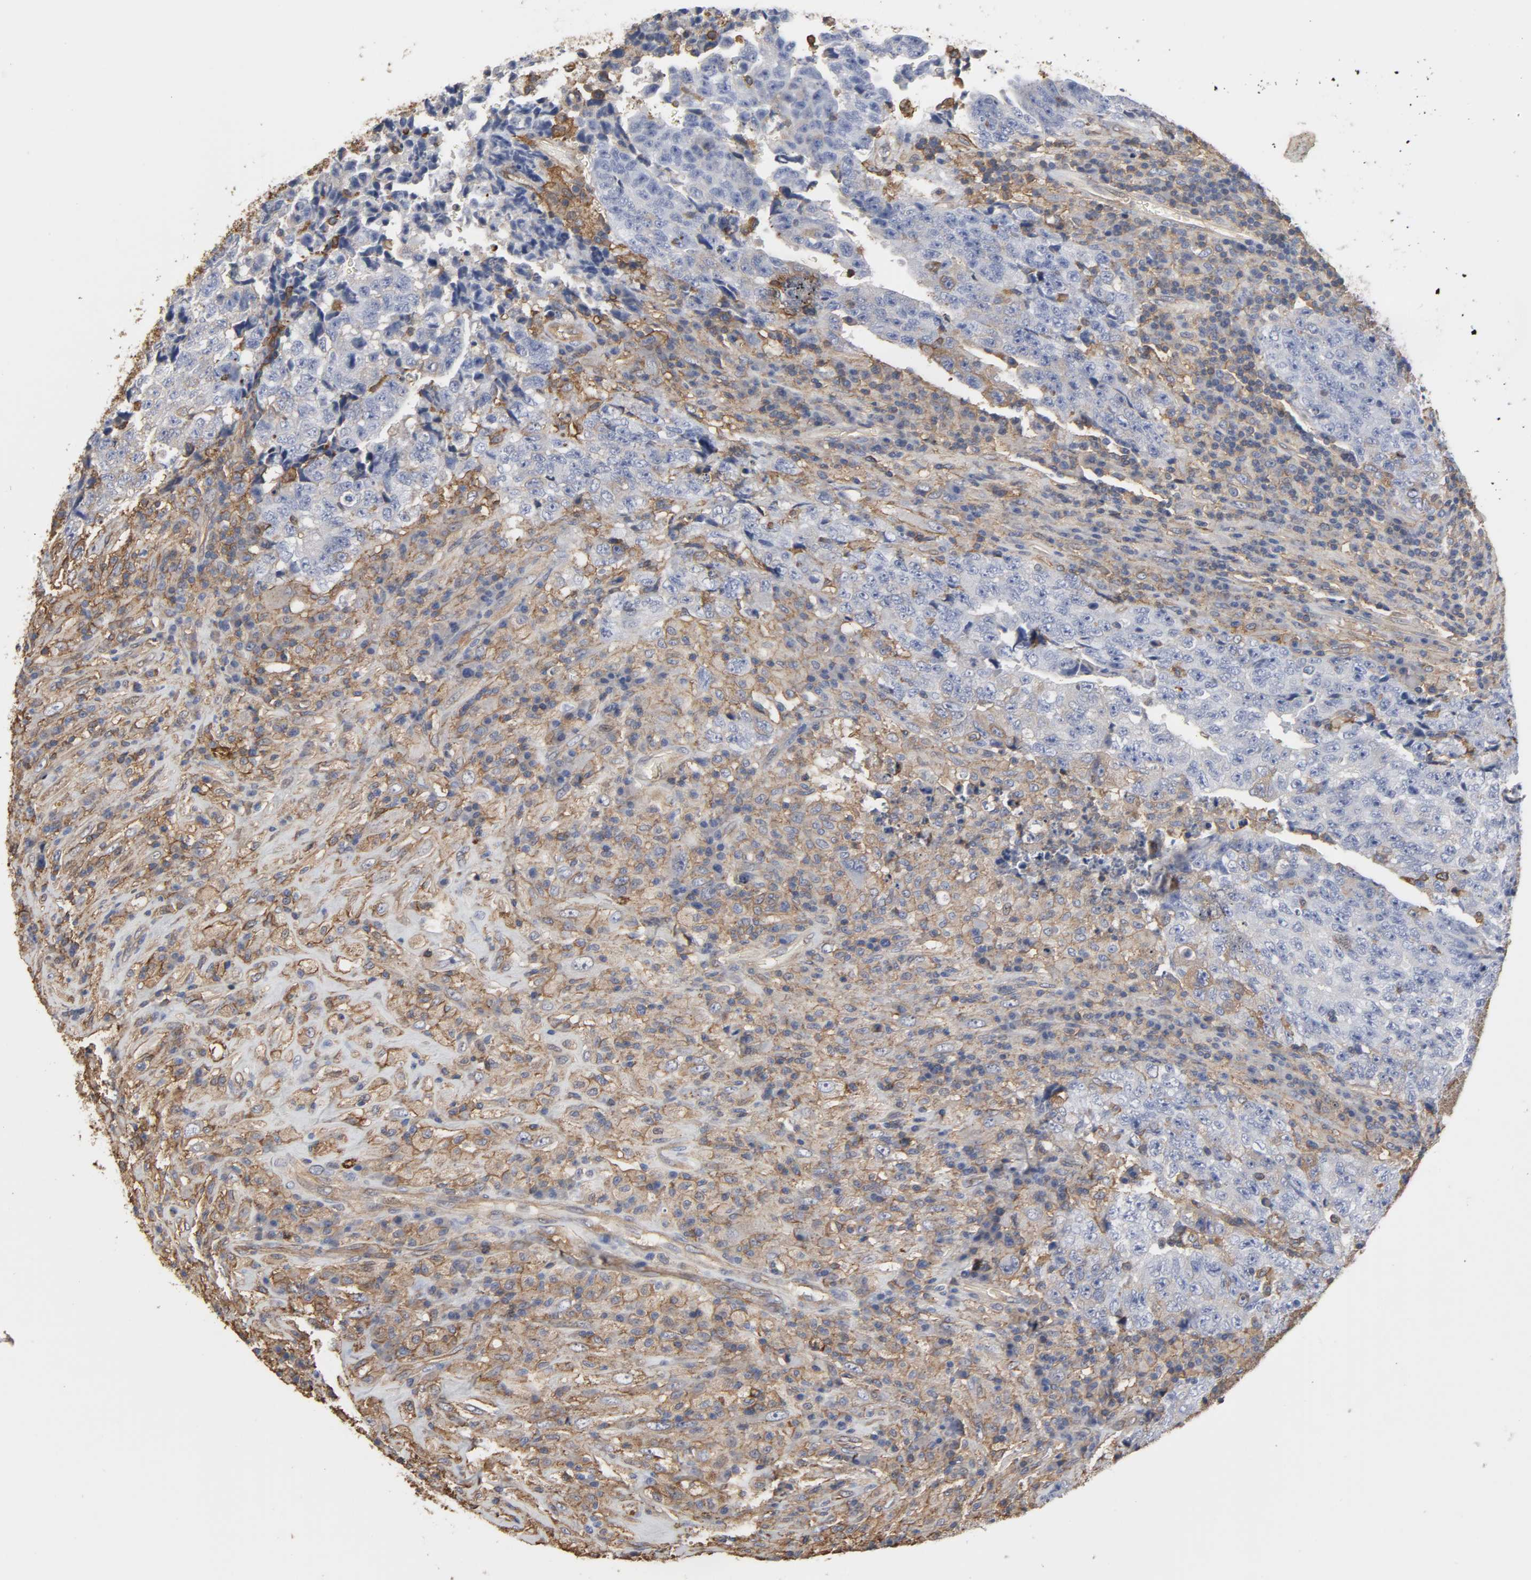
{"staining": {"intensity": "moderate", "quantity": ">75%", "location": "cytoplasmic/membranous"}, "tissue": "testis cancer", "cell_type": "Tumor cells", "image_type": "cancer", "snomed": [{"axis": "morphology", "description": "Necrosis, NOS"}, {"axis": "morphology", "description": "Carcinoma, Embryonal, NOS"}, {"axis": "topography", "description": "Testis"}], "caption": "A high-resolution image shows immunohistochemistry staining of embryonal carcinoma (testis), which exhibits moderate cytoplasmic/membranous staining in about >75% of tumor cells.", "gene": "ANXA2", "patient": {"sex": "male", "age": 19}}